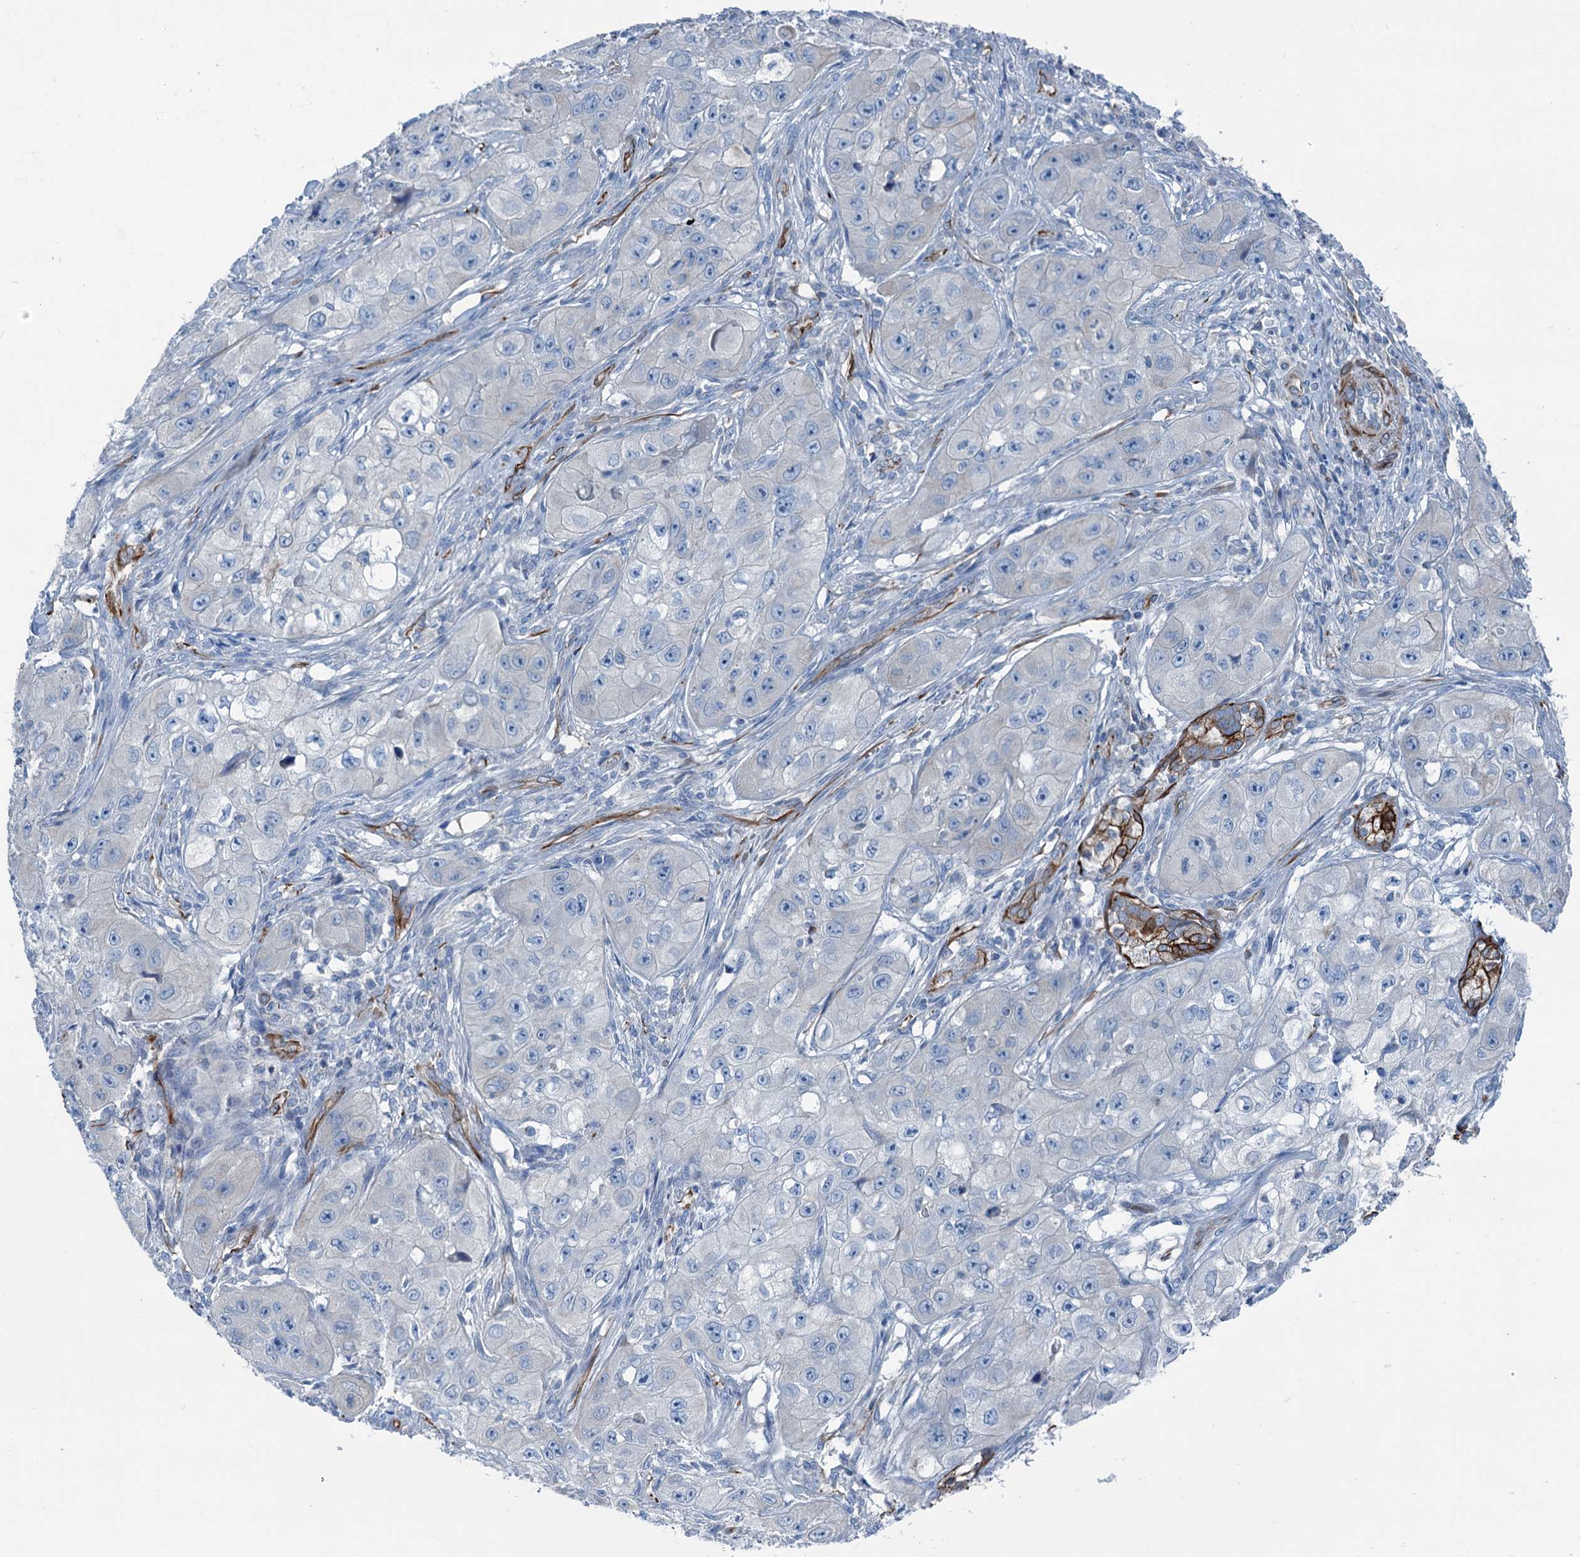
{"staining": {"intensity": "negative", "quantity": "none", "location": "none"}, "tissue": "skin cancer", "cell_type": "Tumor cells", "image_type": "cancer", "snomed": [{"axis": "morphology", "description": "Squamous cell carcinoma, NOS"}, {"axis": "topography", "description": "Skin"}, {"axis": "topography", "description": "Subcutis"}], "caption": "Skin cancer stained for a protein using IHC shows no positivity tumor cells.", "gene": "CALCOCO1", "patient": {"sex": "male", "age": 73}}